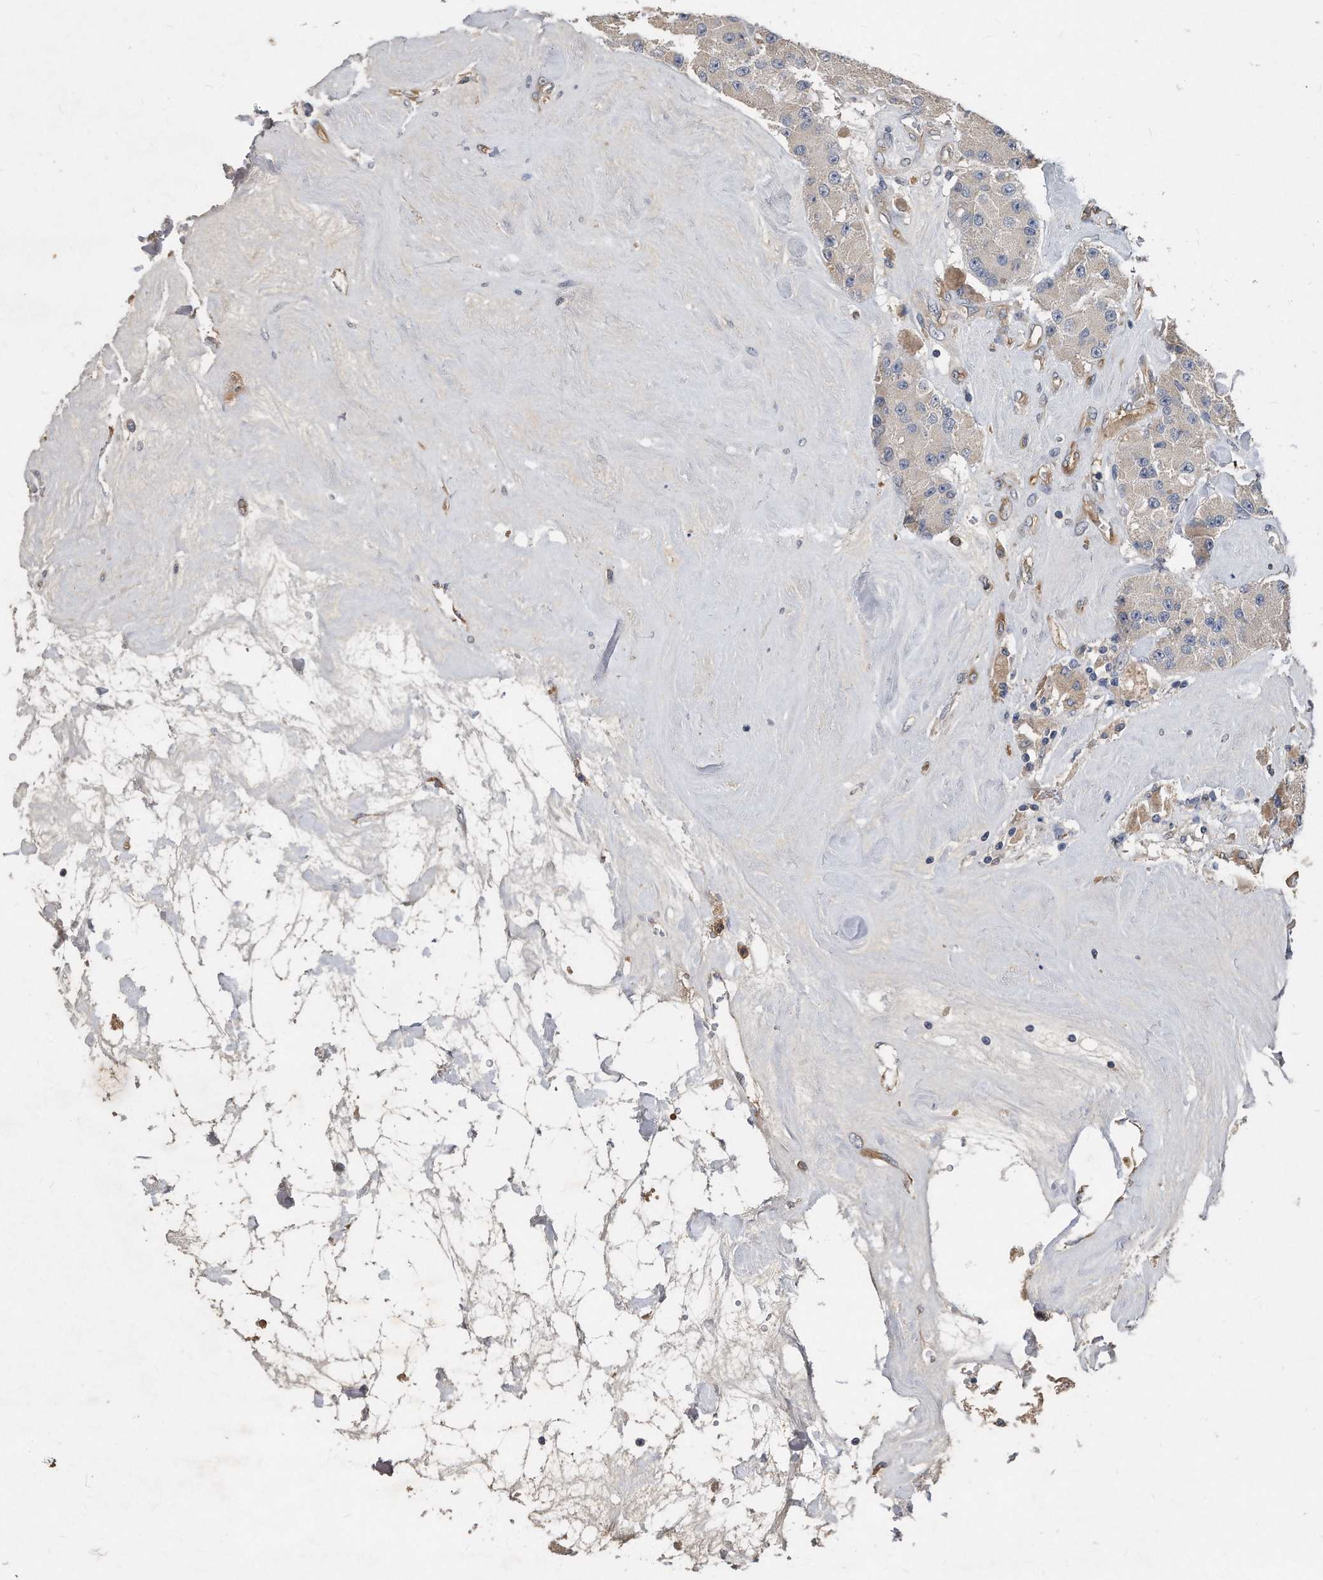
{"staining": {"intensity": "negative", "quantity": "none", "location": "none"}, "tissue": "carcinoid", "cell_type": "Tumor cells", "image_type": "cancer", "snomed": [{"axis": "morphology", "description": "Carcinoid, malignant, NOS"}, {"axis": "topography", "description": "Pancreas"}], "caption": "Human malignant carcinoid stained for a protein using immunohistochemistry (IHC) reveals no staining in tumor cells.", "gene": "HOMER3", "patient": {"sex": "male", "age": 41}}